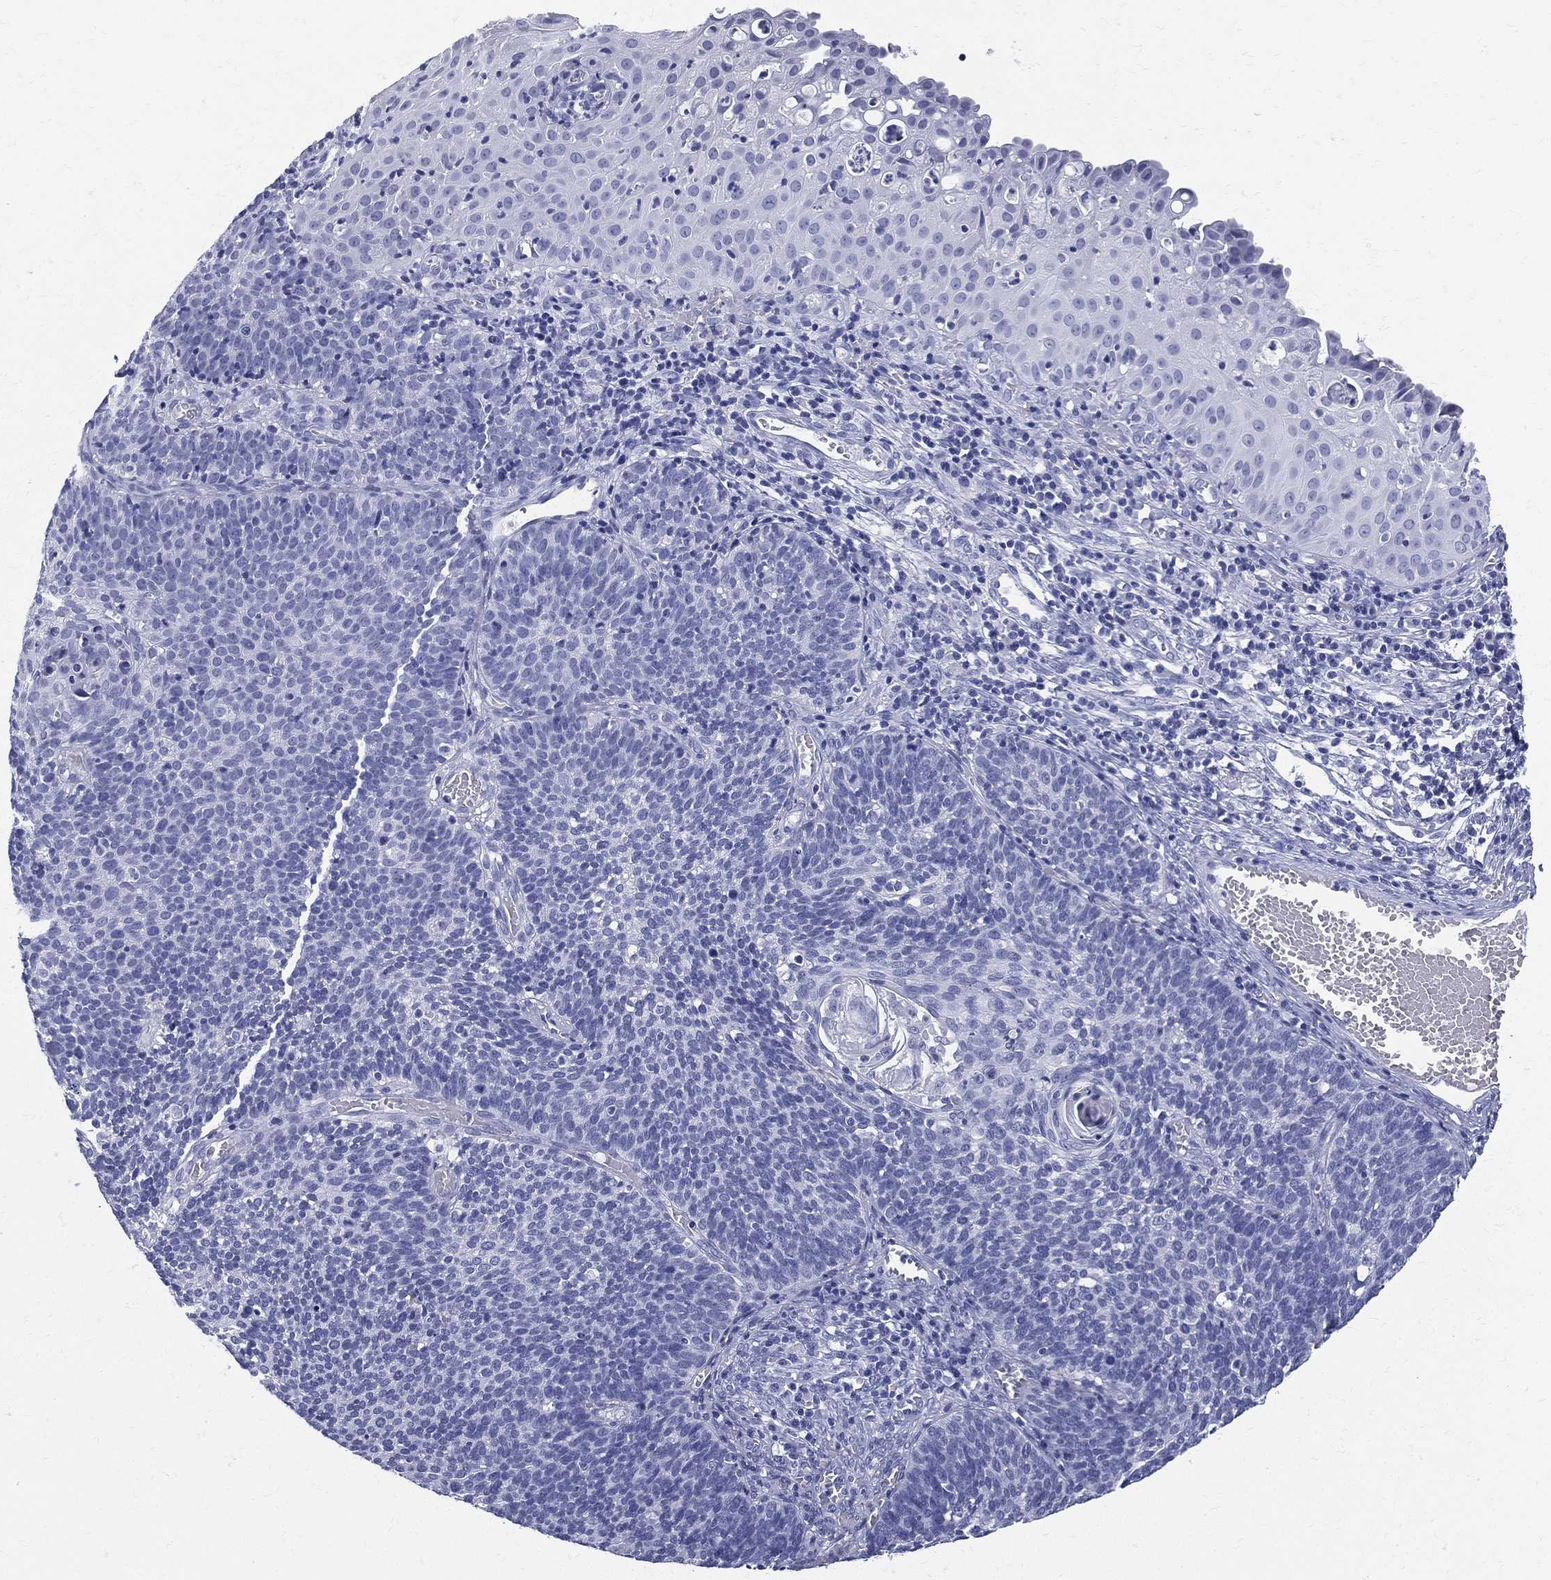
{"staining": {"intensity": "negative", "quantity": "none", "location": "none"}, "tissue": "cervical cancer", "cell_type": "Tumor cells", "image_type": "cancer", "snomed": [{"axis": "morphology", "description": "Normal tissue, NOS"}, {"axis": "morphology", "description": "Squamous cell carcinoma, NOS"}, {"axis": "topography", "description": "Cervix"}], "caption": "Immunohistochemistry (IHC) histopathology image of neoplastic tissue: human squamous cell carcinoma (cervical) stained with DAB (3,3'-diaminobenzidine) reveals no significant protein expression in tumor cells.", "gene": "ETNPPL", "patient": {"sex": "female", "age": 39}}